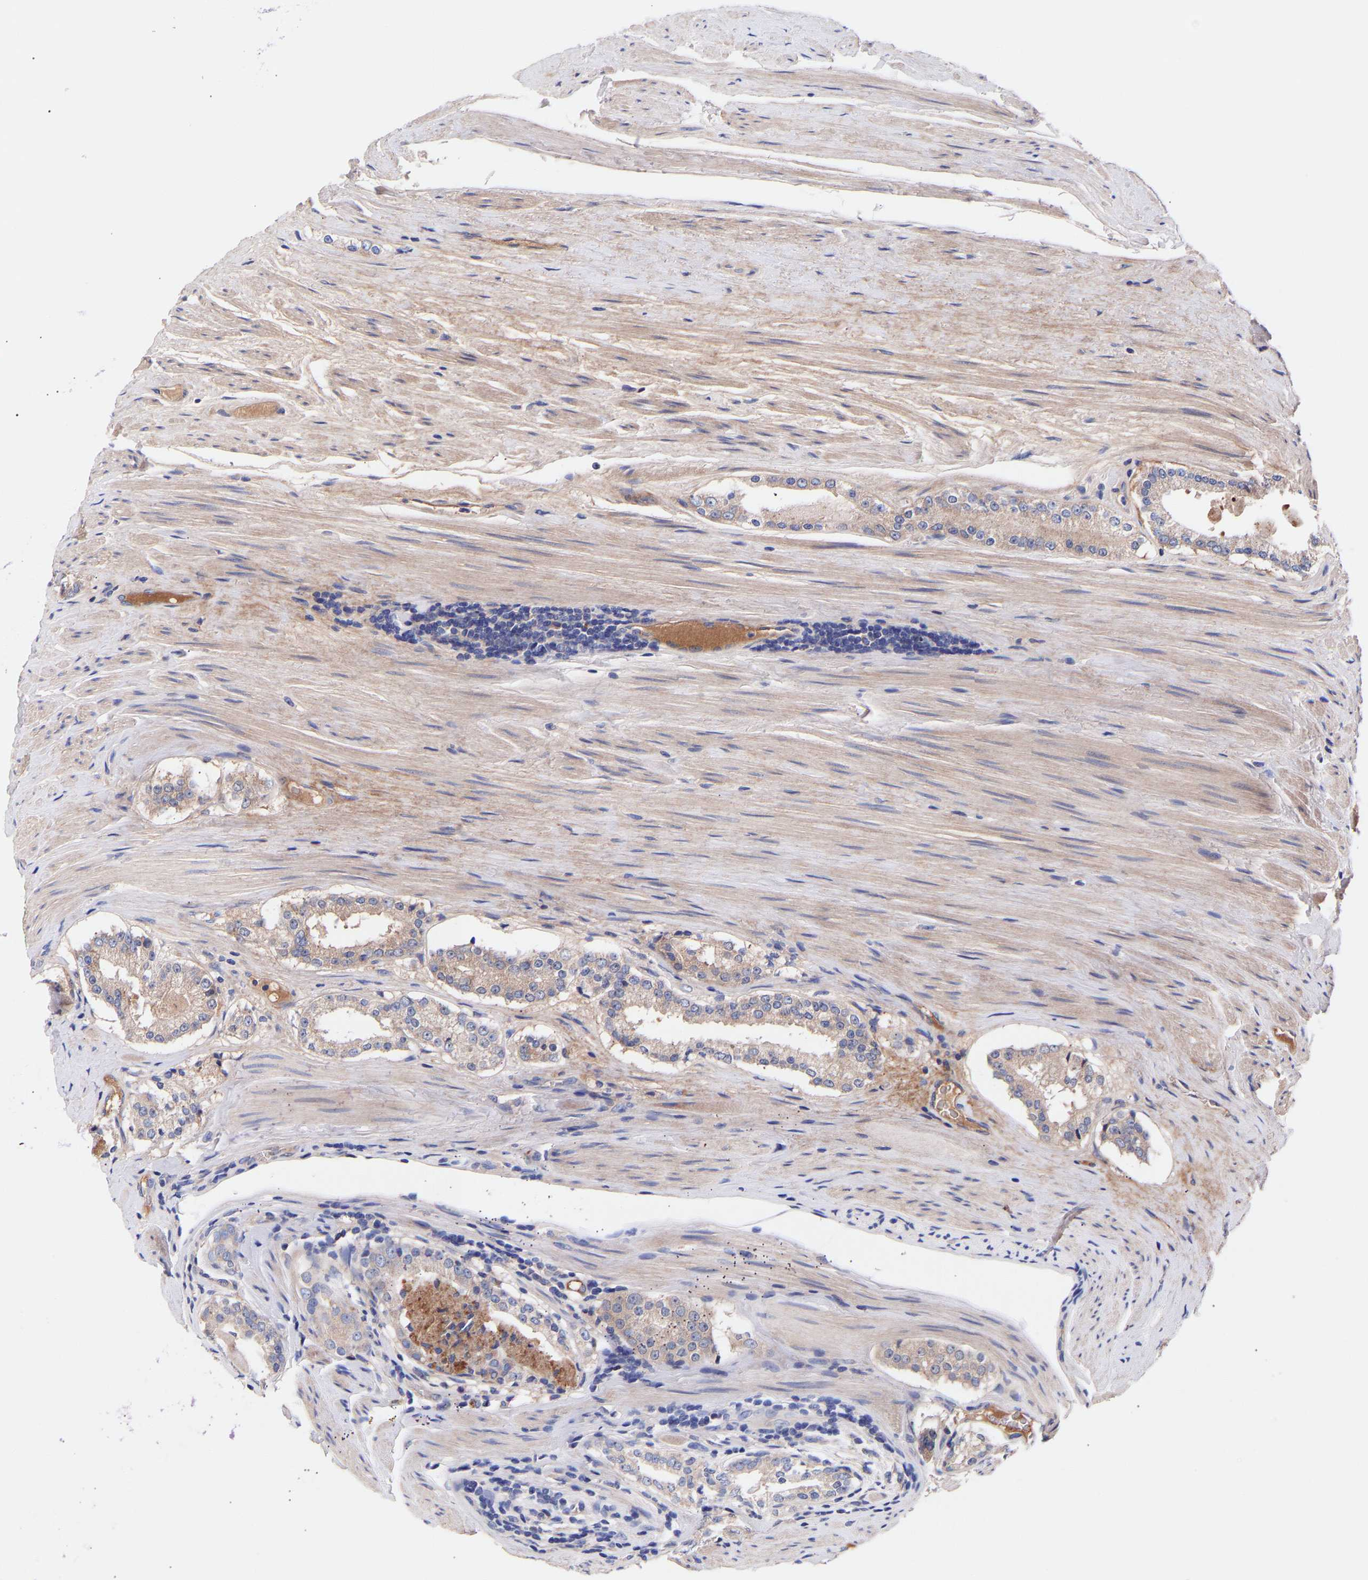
{"staining": {"intensity": "weak", "quantity": "<25%", "location": "cytoplasmic/membranous"}, "tissue": "prostate cancer", "cell_type": "Tumor cells", "image_type": "cancer", "snomed": [{"axis": "morphology", "description": "Adenocarcinoma, Low grade"}, {"axis": "topography", "description": "Prostate"}], "caption": "Immunohistochemistry photomicrograph of human prostate cancer (low-grade adenocarcinoma) stained for a protein (brown), which shows no positivity in tumor cells.", "gene": "AIMP2", "patient": {"sex": "male", "age": 70}}